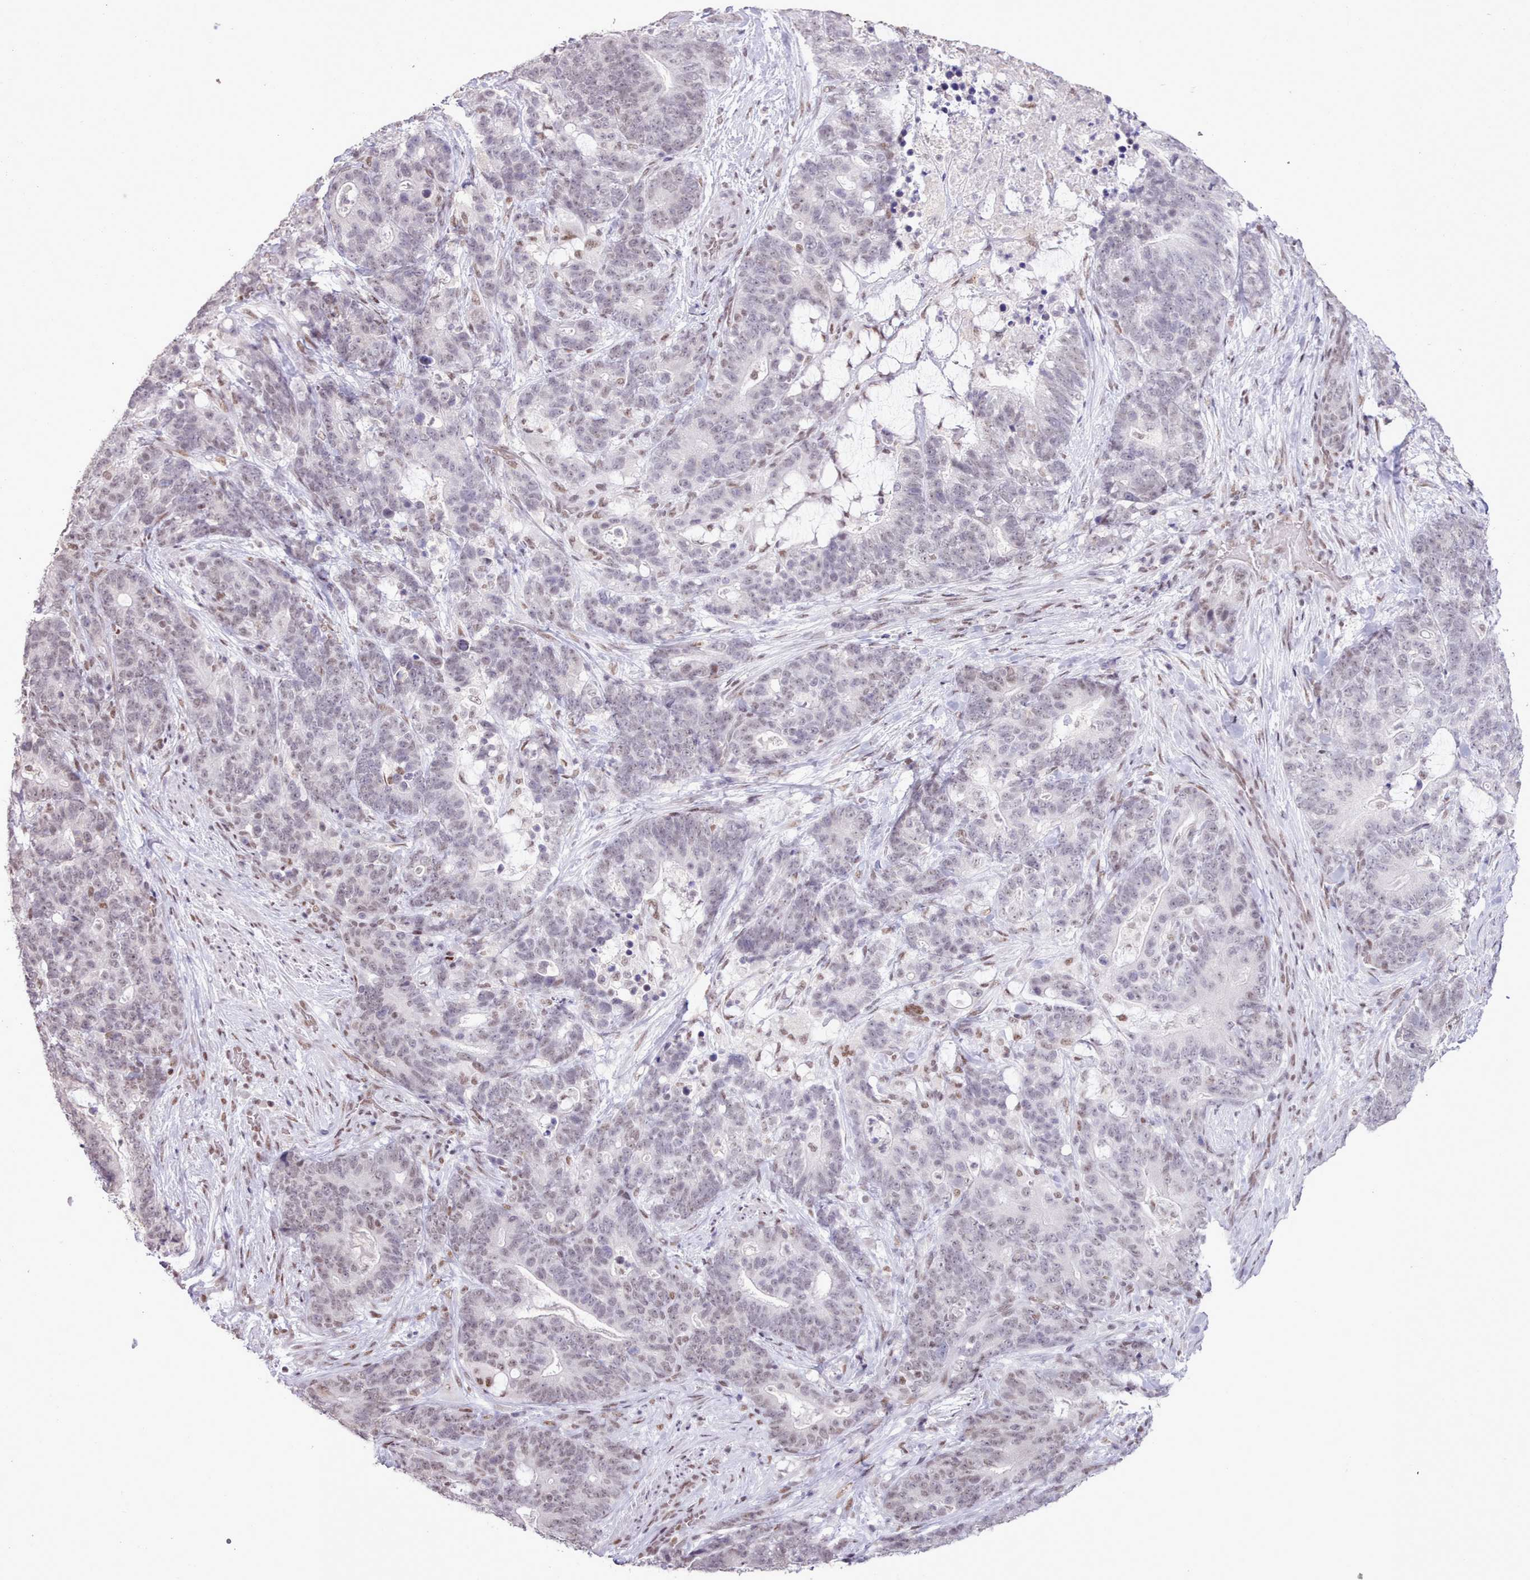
{"staining": {"intensity": "weak", "quantity": "<25%", "location": "nuclear"}, "tissue": "stomach cancer", "cell_type": "Tumor cells", "image_type": "cancer", "snomed": [{"axis": "morphology", "description": "Normal tissue, NOS"}, {"axis": "morphology", "description": "Adenocarcinoma, NOS"}, {"axis": "topography", "description": "Stomach"}], "caption": "A micrograph of human adenocarcinoma (stomach) is negative for staining in tumor cells.", "gene": "TAF15", "patient": {"sex": "female", "age": 64}}